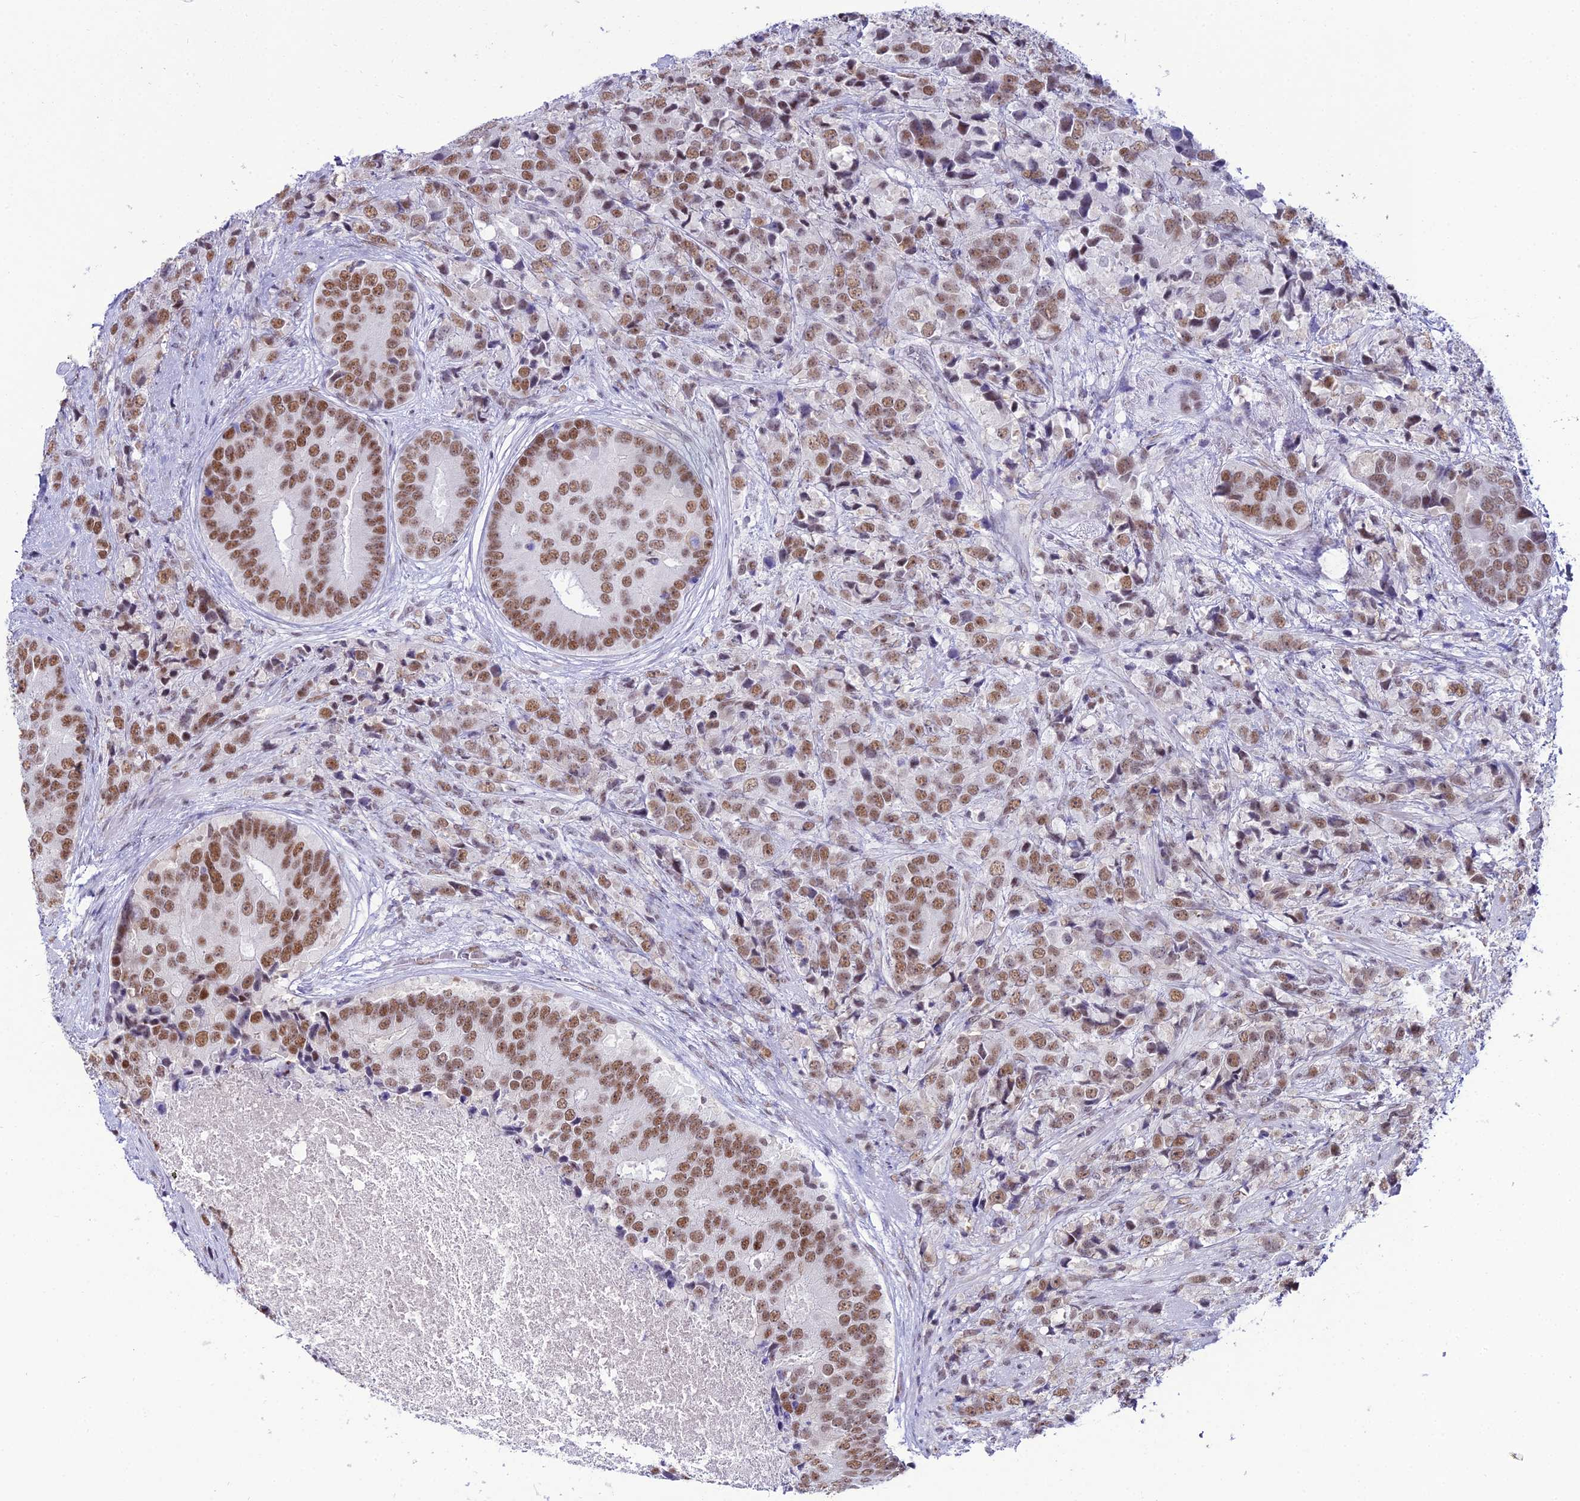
{"staining": {"intensity": "moderate", "quantity": ">75%", "location": "nuclear"}, "tissue": "prostate cancer", "cell_type": "Tumor cells", "image_type": "cancer", "snomed": [{"axis": "morphology", "description": "Adenocarcinoma, High grade"}, {"axis": "topography", "description": "Prostate"}], "caption": "High-magnification brightfield microscopy of prostate cancer stained with DAB (3,3'-diaminobenzidine) (brown) and counterstained with hematoxylin (blue). tumor cells exhibit moderate nuclear staining is seen in approximately>75% of cells.", "gene": "RBM12", "patient": {"sex": "male", "age": 62}}